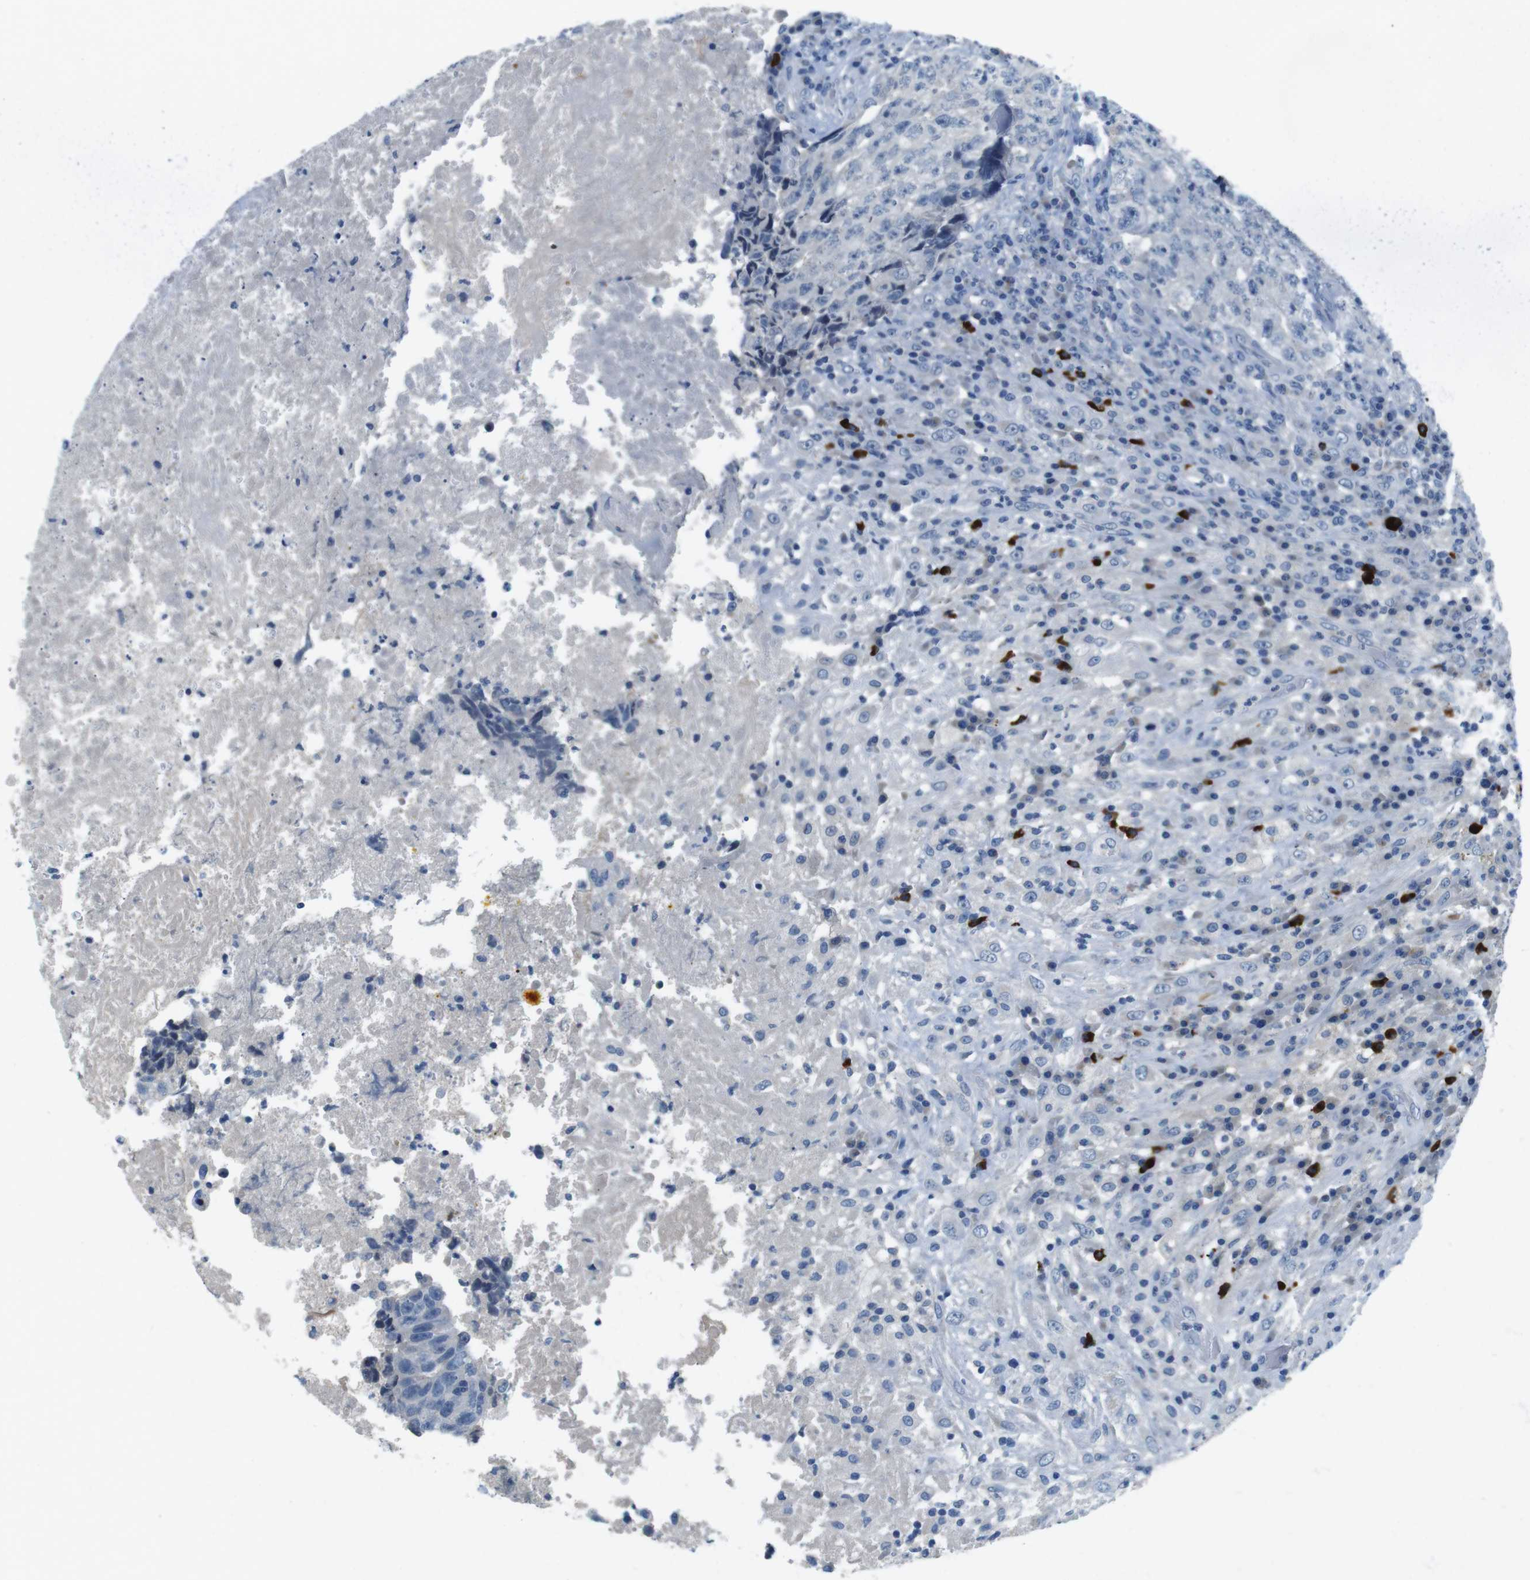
{"staining": {"intensity": "negative", "quantity": "none", "location": "none"}, "tissue": "testis cancer", "cell_type": "Tumor cells", "image_type": "cancer", "snomed": [{"axis": "morphology", "description": "Necrosis, NOS"}, {"axis": "morphology", "description": "Carcinoma, Embryonal, NOS"}, {"axis": "topography", "description": "Testis"}], "caption": "This is an immunohistochemistry photomicrograph of human testis embryonal carcinoma. There is no positivity in tumor cells.", "gene": "SLC35A3", "patient": {"sex": "male", "age": 19}}